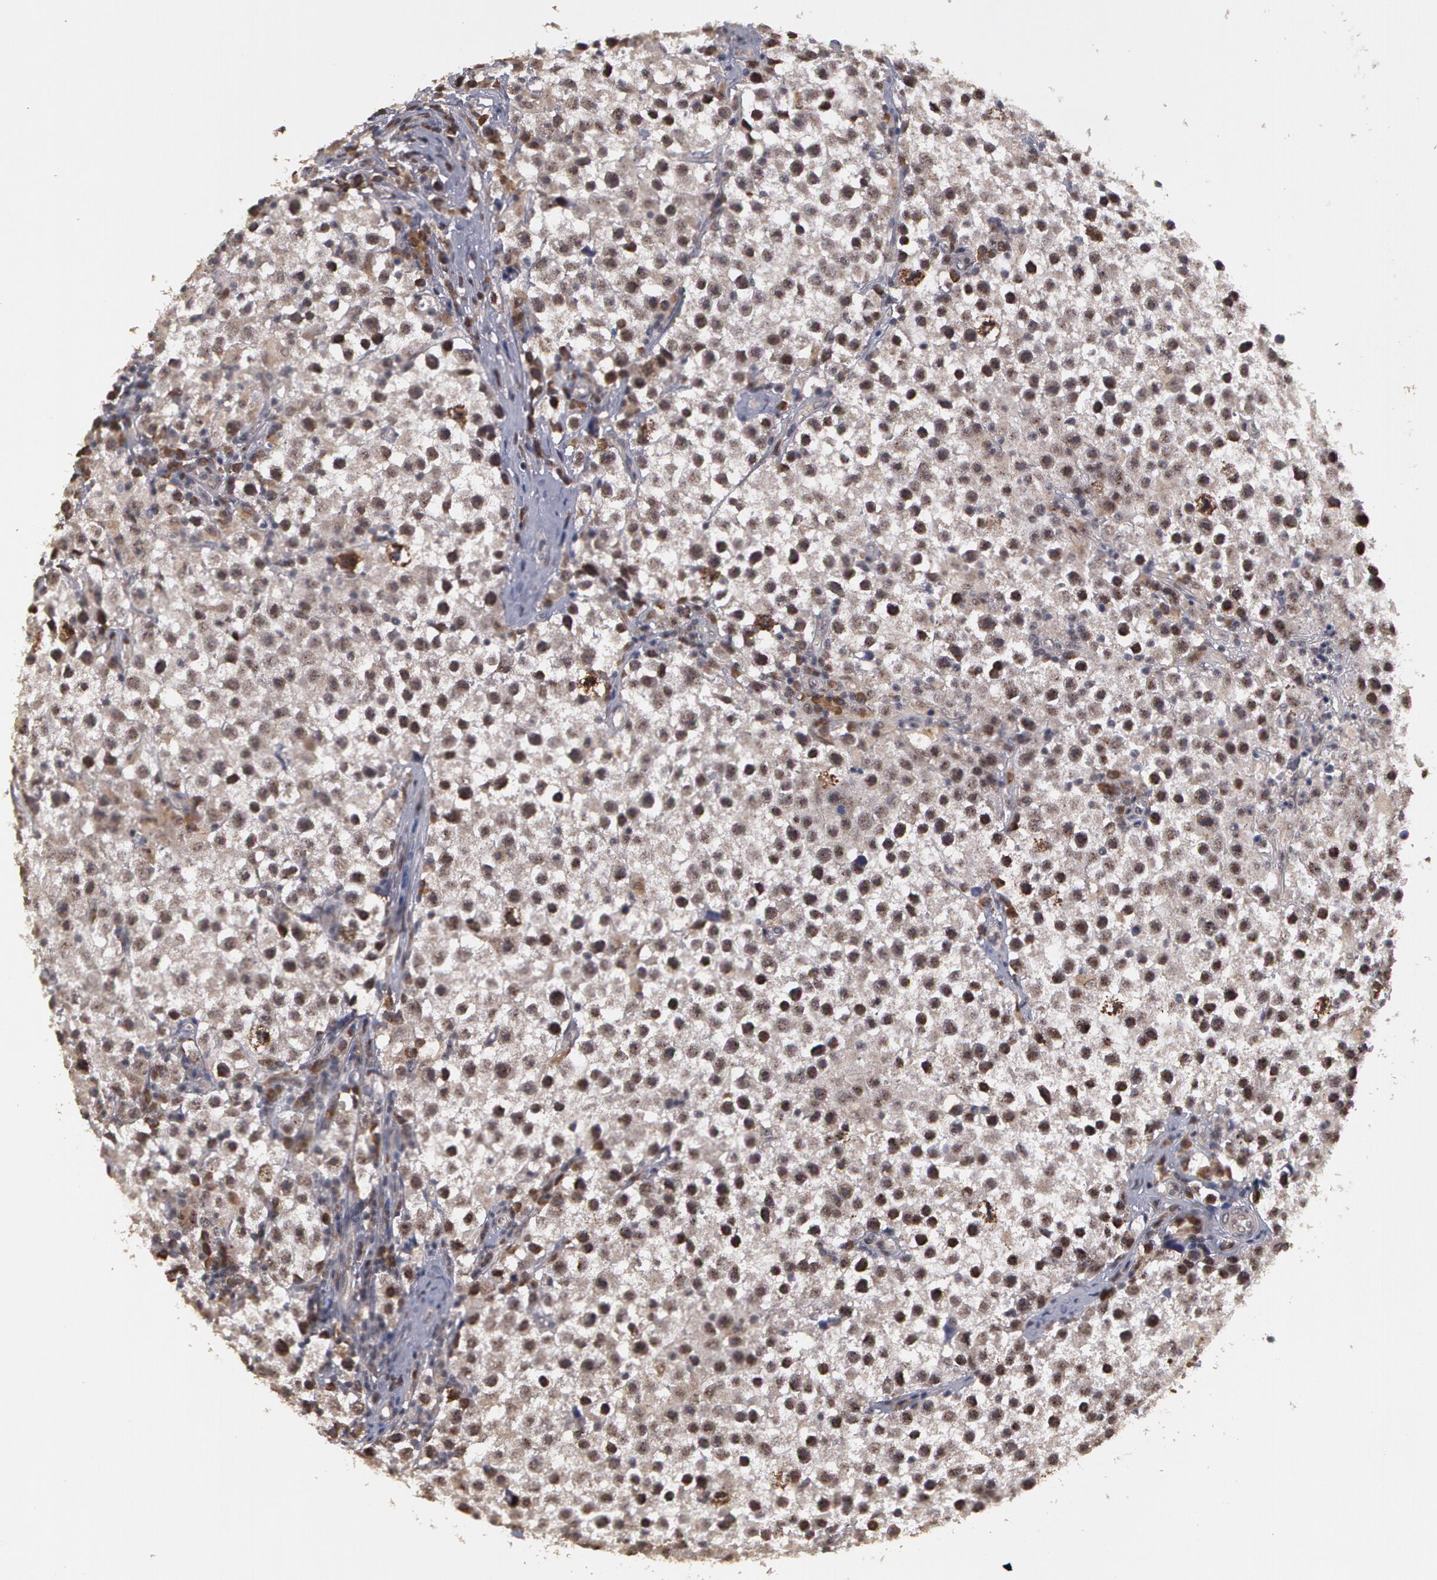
{"staining": {"intensity": "moderate", "quantity": ">75%", "location": "cytoplasmic/membranous,nuclear"}, "tissue": "testis cancer", "cell_type": "Tumor cells", "image_type": "cancer", "snomed": [{"axis": "morphology", "description": "Seminoma, NOS"}, {"axis": "topography", "description": "Testis"}], "caption": "Testis seminoma stained with a protein marker exhibits moderate staining in tumor cells.", "gene": "GLIS1", "patient": {"sex": "male", "age": 35}}